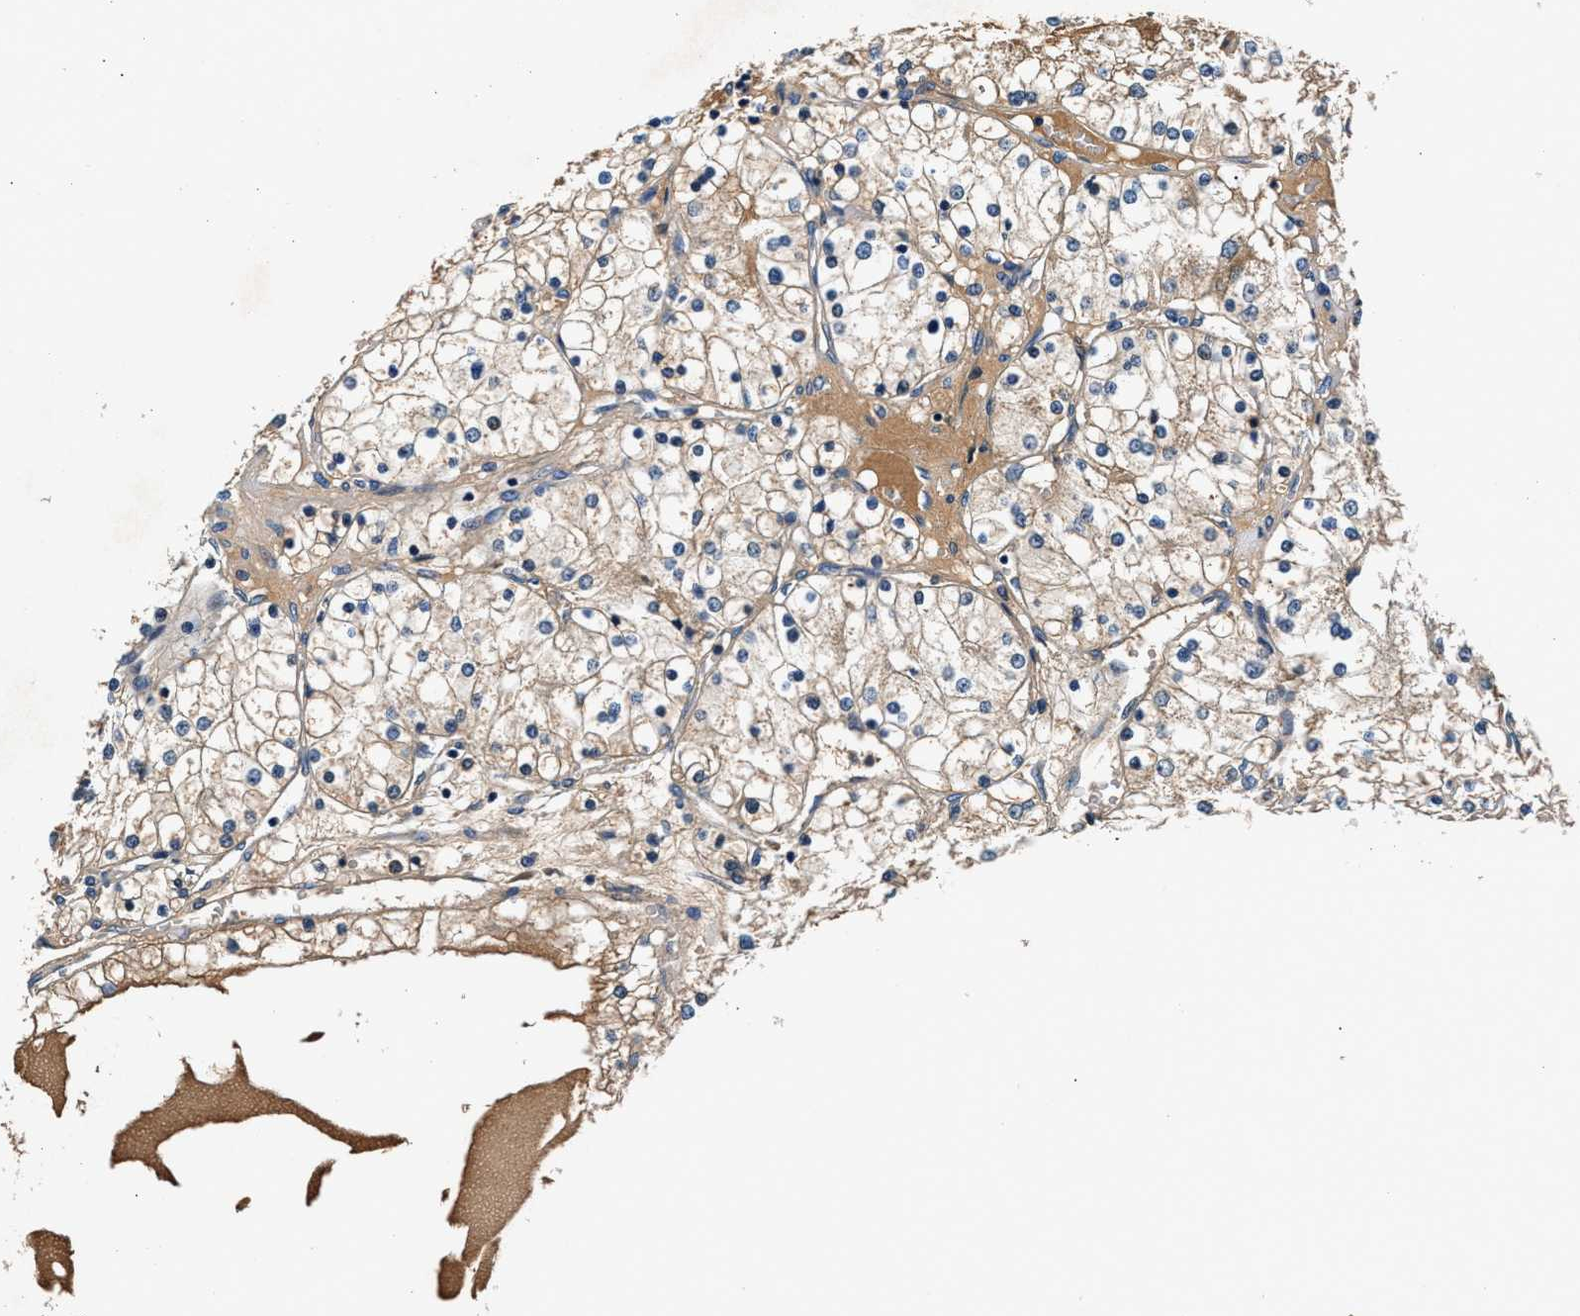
{"staining": {"intensity": "weak", "quantity": "25%-75%", "location": "cytoplasmic/membranous"}, "tissue": "renal cancer", "cell_type": "Tumor cells", "image_type": "cancer", "snomed": [{"axis": "morphology", "description": "Adenocarcinoma, NOS"}, {"axis": "topography", "description": "Kidney"}], "caption": "Immunohistochemistry (DAB (3,3'-diaminobenzidine)) staining of human renal cancer displays weak cytoplasmic/membranous protein positivity in about 25%-75% of tumor cells.", "gene": "IMMT", "patient": {"sex": "male", "age": 68}}